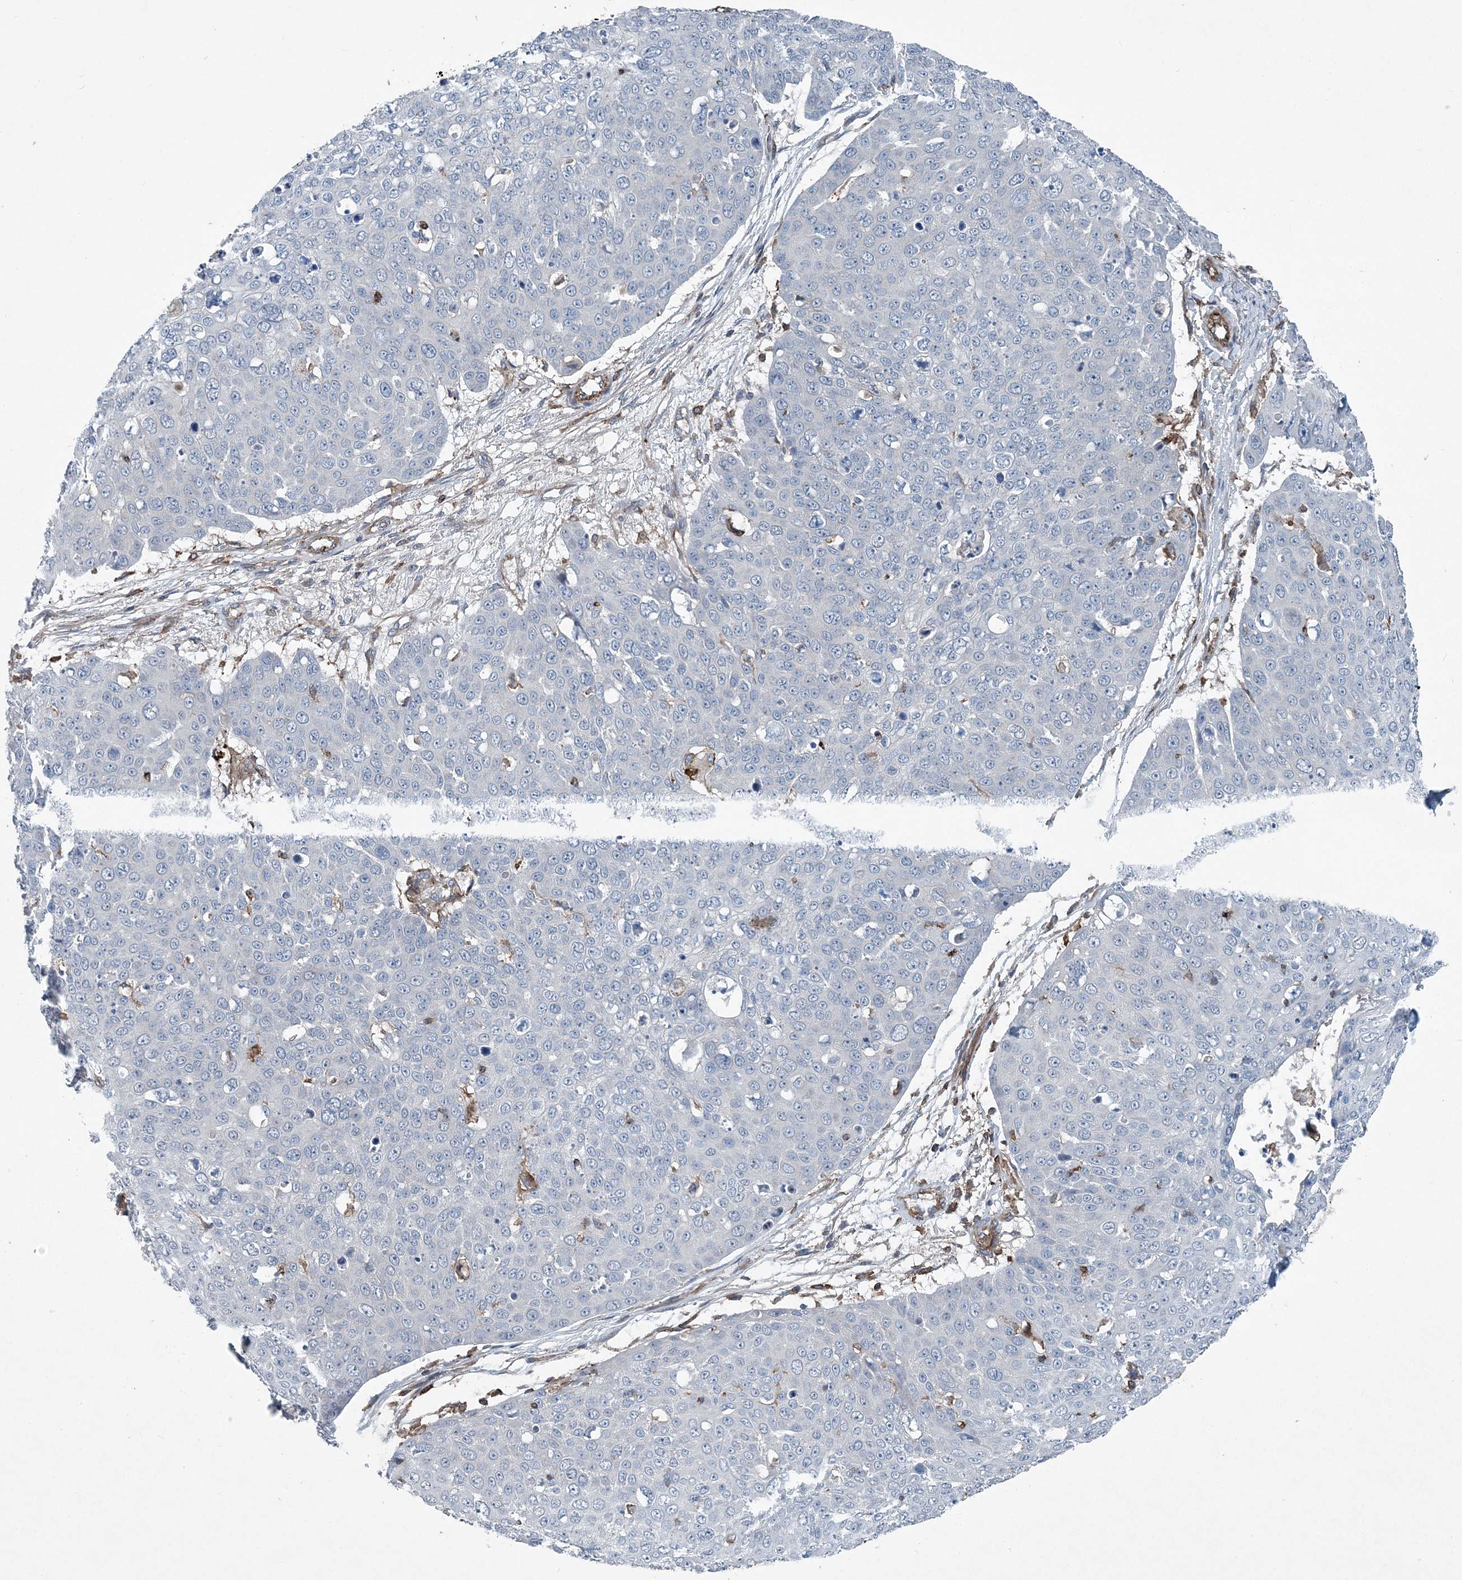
{"staining": {"intensity": "negative", "quantity": "none", "location": "none"}, "tissue": "skin cancer", "cell_type": "Tumor cells", "image_type": "cancer", "snomed": [{"axis": "morphology", "description": "Squamous cell carcinoma, NOS"}, {"axis": "topography", "description": "Skin"}], "caption": "High magnification brightfield microscopy of skin cancer (squamous cell carcinoma) stained with DAB (brown) and counterstained with hematoxylin (blue): tumor cells show no significant staining. (DAB immunohistochemistry (IHC) visualized using brightfield microscopy, high magnification).", "gene": "DGUOK", "patient": {"sex": "male", "age": 71}}